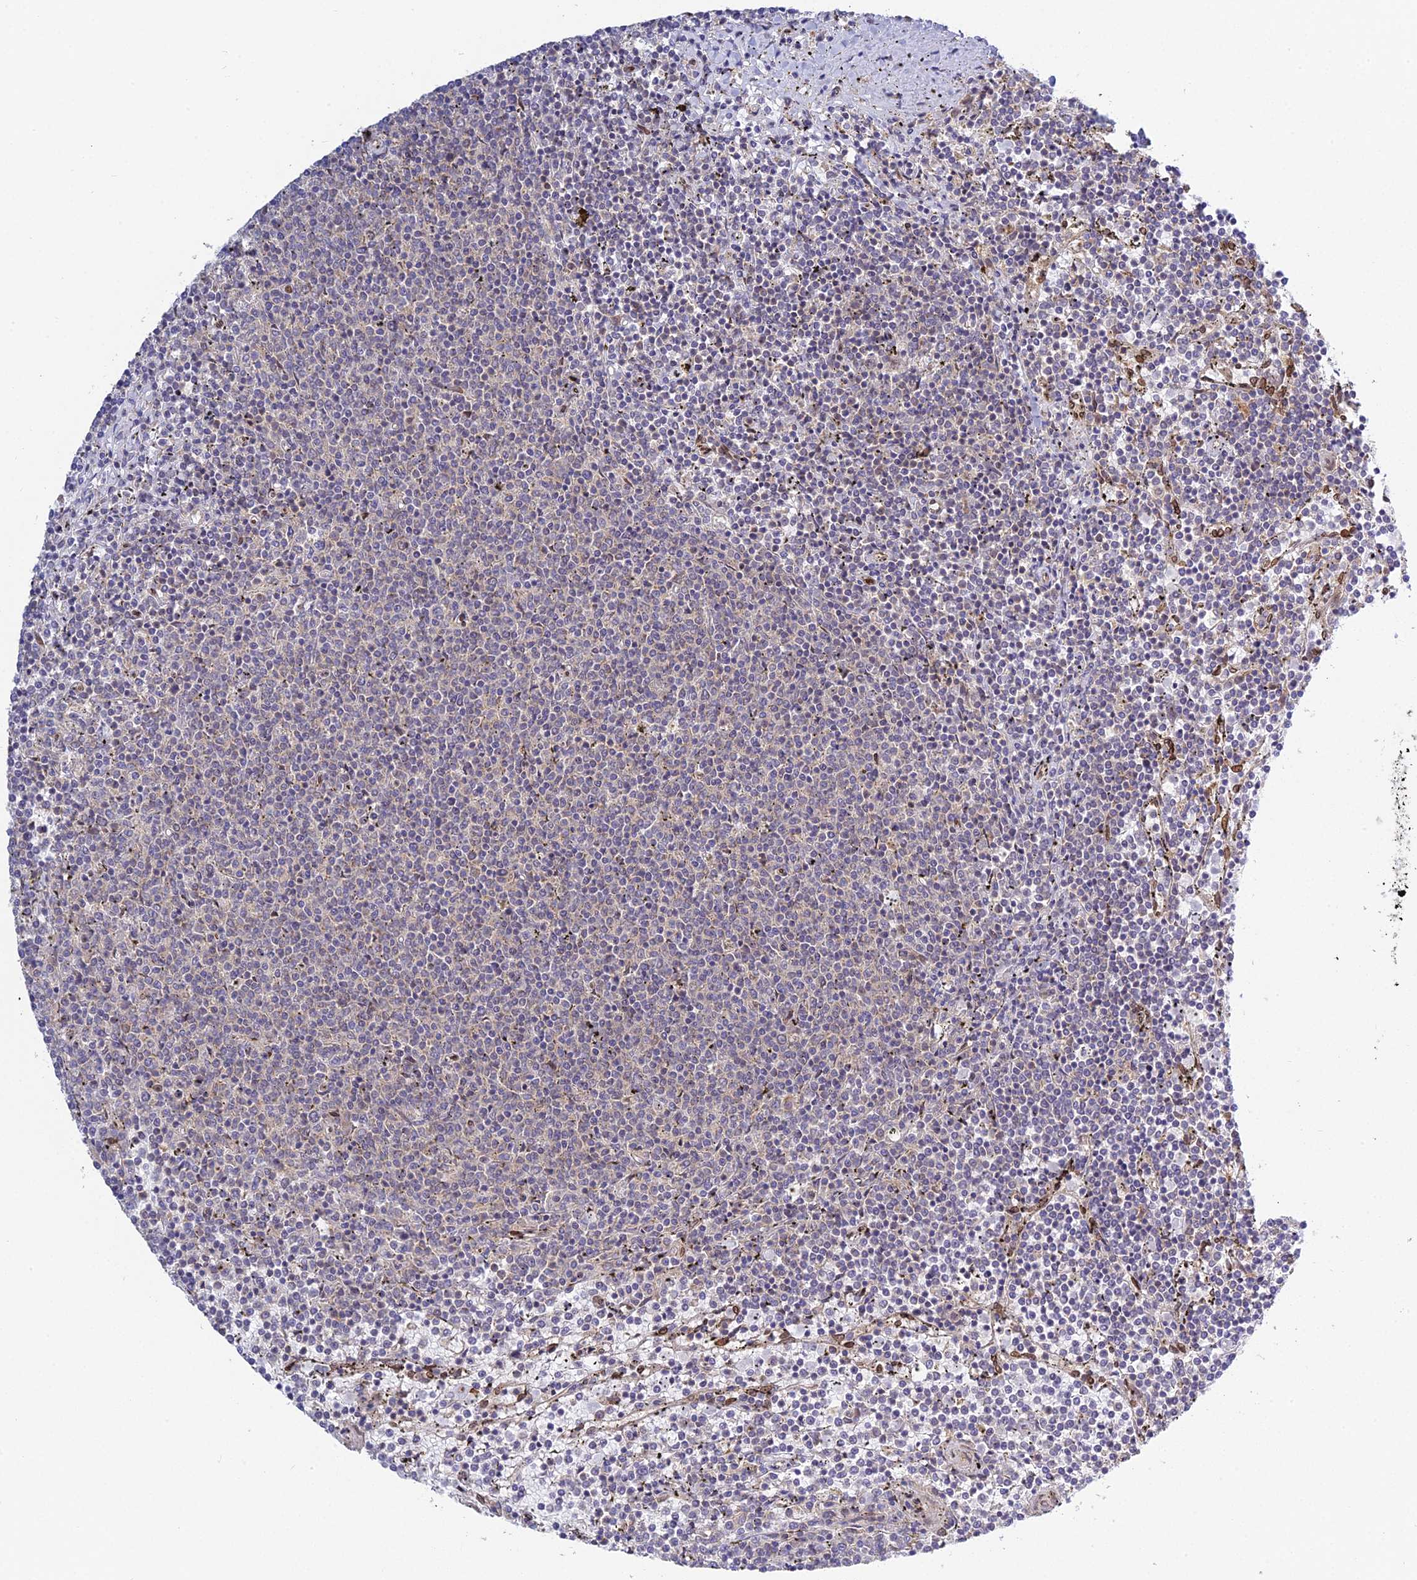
{"staining": {"intensity": "negative", "quantity": "none", "location": "none"}, "tissue": "lymphoma", "cell_type": "Tumor cells", "image_type": "cancer", "snomed": [{"axis": "morphology", "description": "Malignant lymphoma, non-Hodgkin's type, Low grade"}, {"axis": "topography", "description": "Spleen"}], "caption": "The histopathology image displays no staining of tumor cells in lymphoma. (DAB immunohistochemistry (IHC), high magnification).", "gene": "SKIC8", "patient": {"sex": "female", "age": 50}}